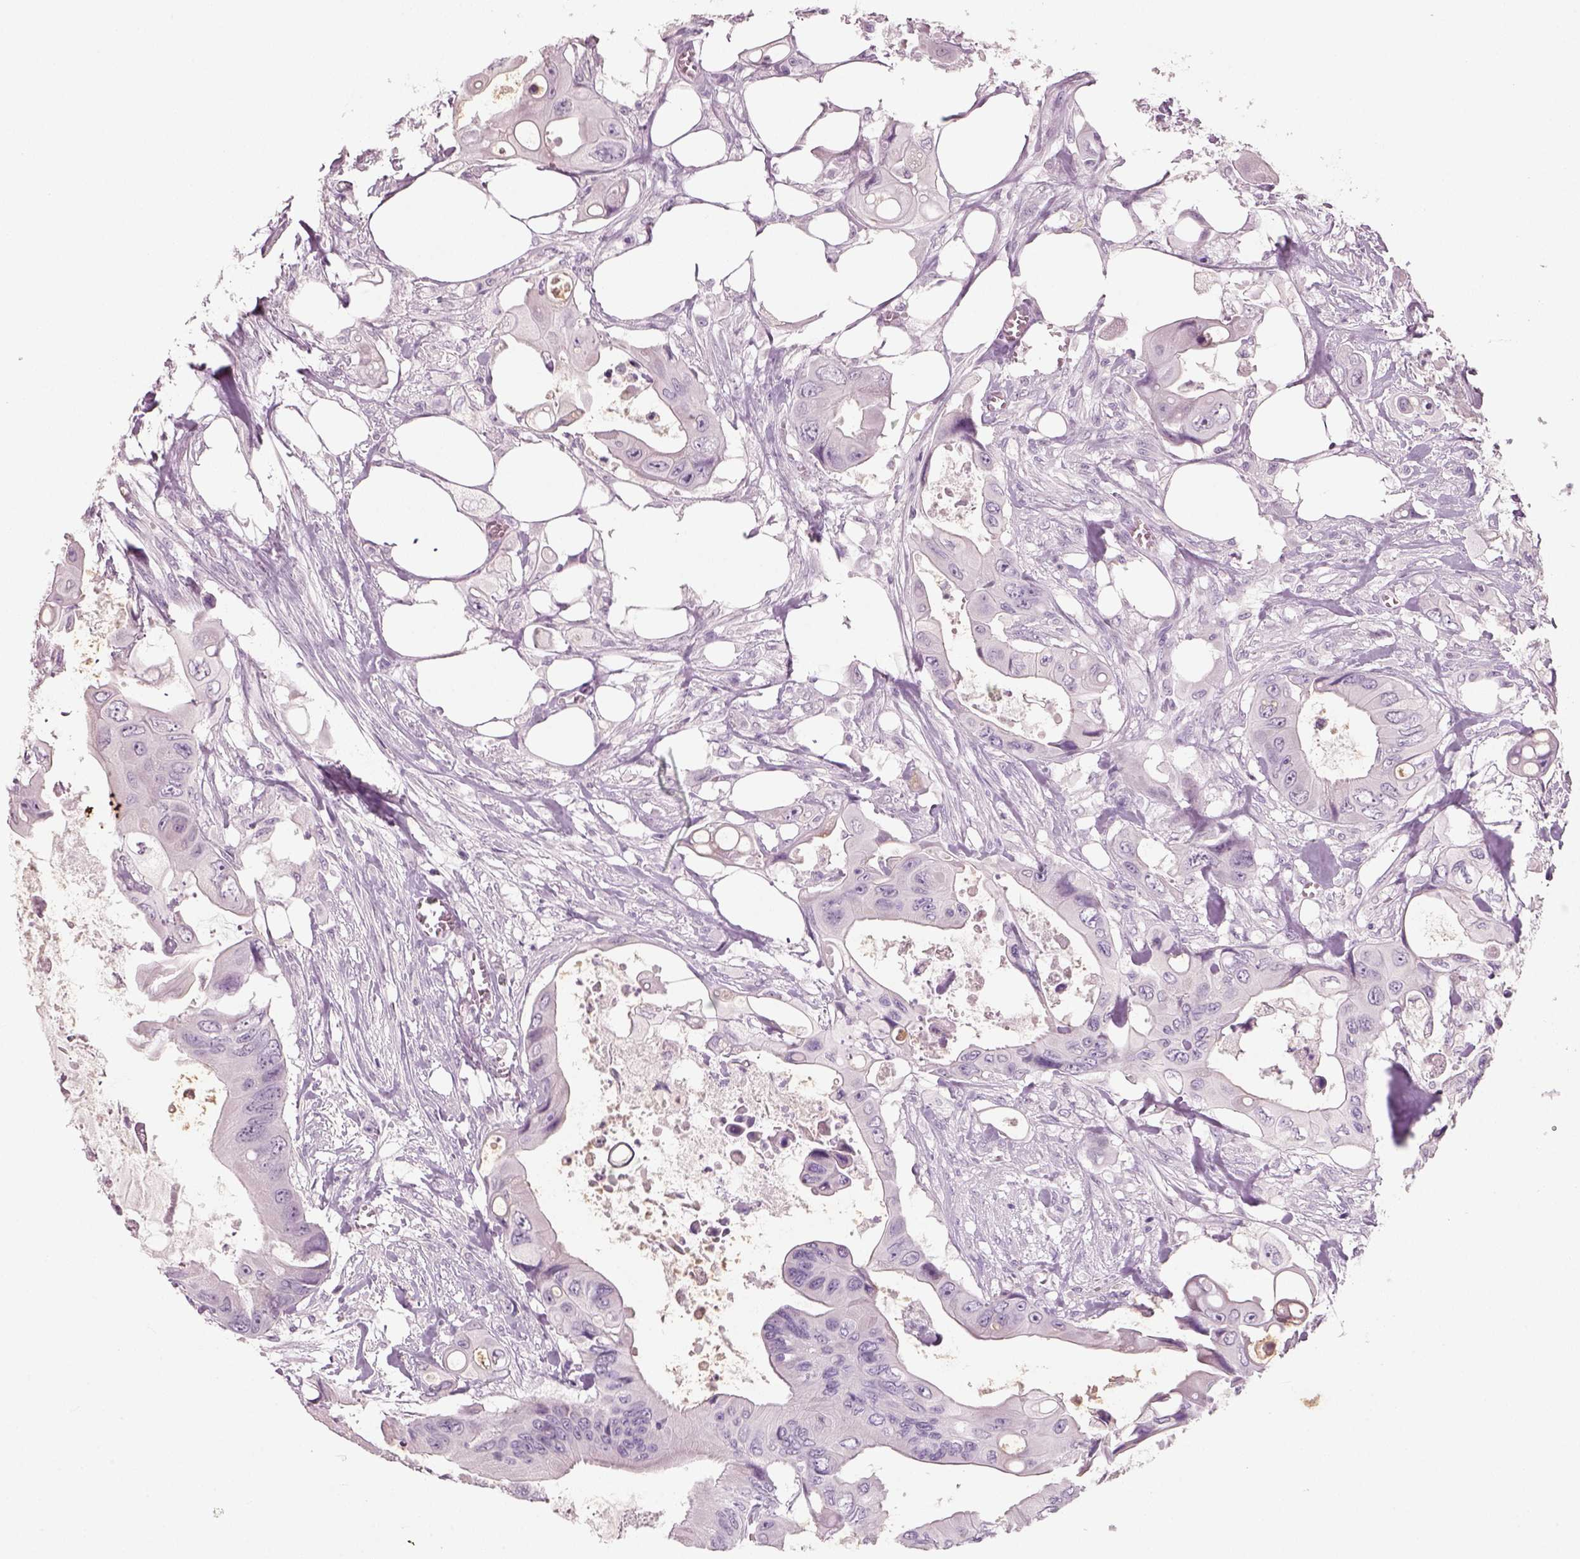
{"staining": {"intensity": "negative", "quantity": "none", "location": "none"}, "tissue": "colorectal cancer", "cell_type": "Tumor cells", "image_type": "cancer", "snomed": [{"axis": "morphology", "description": "Adenocarcinoma, NOS"}, {"axis": "topography", "description": "Rectum"}], "caption": "Image shows no protein expression in tumor cells of colorectal cancer (adenocarcinoma) tissue. (Immunohistochemistry, brightfield microscopy, high magnification).", "gene": "SLC6A2", "patient": {"sex": "male", "age": 63}}